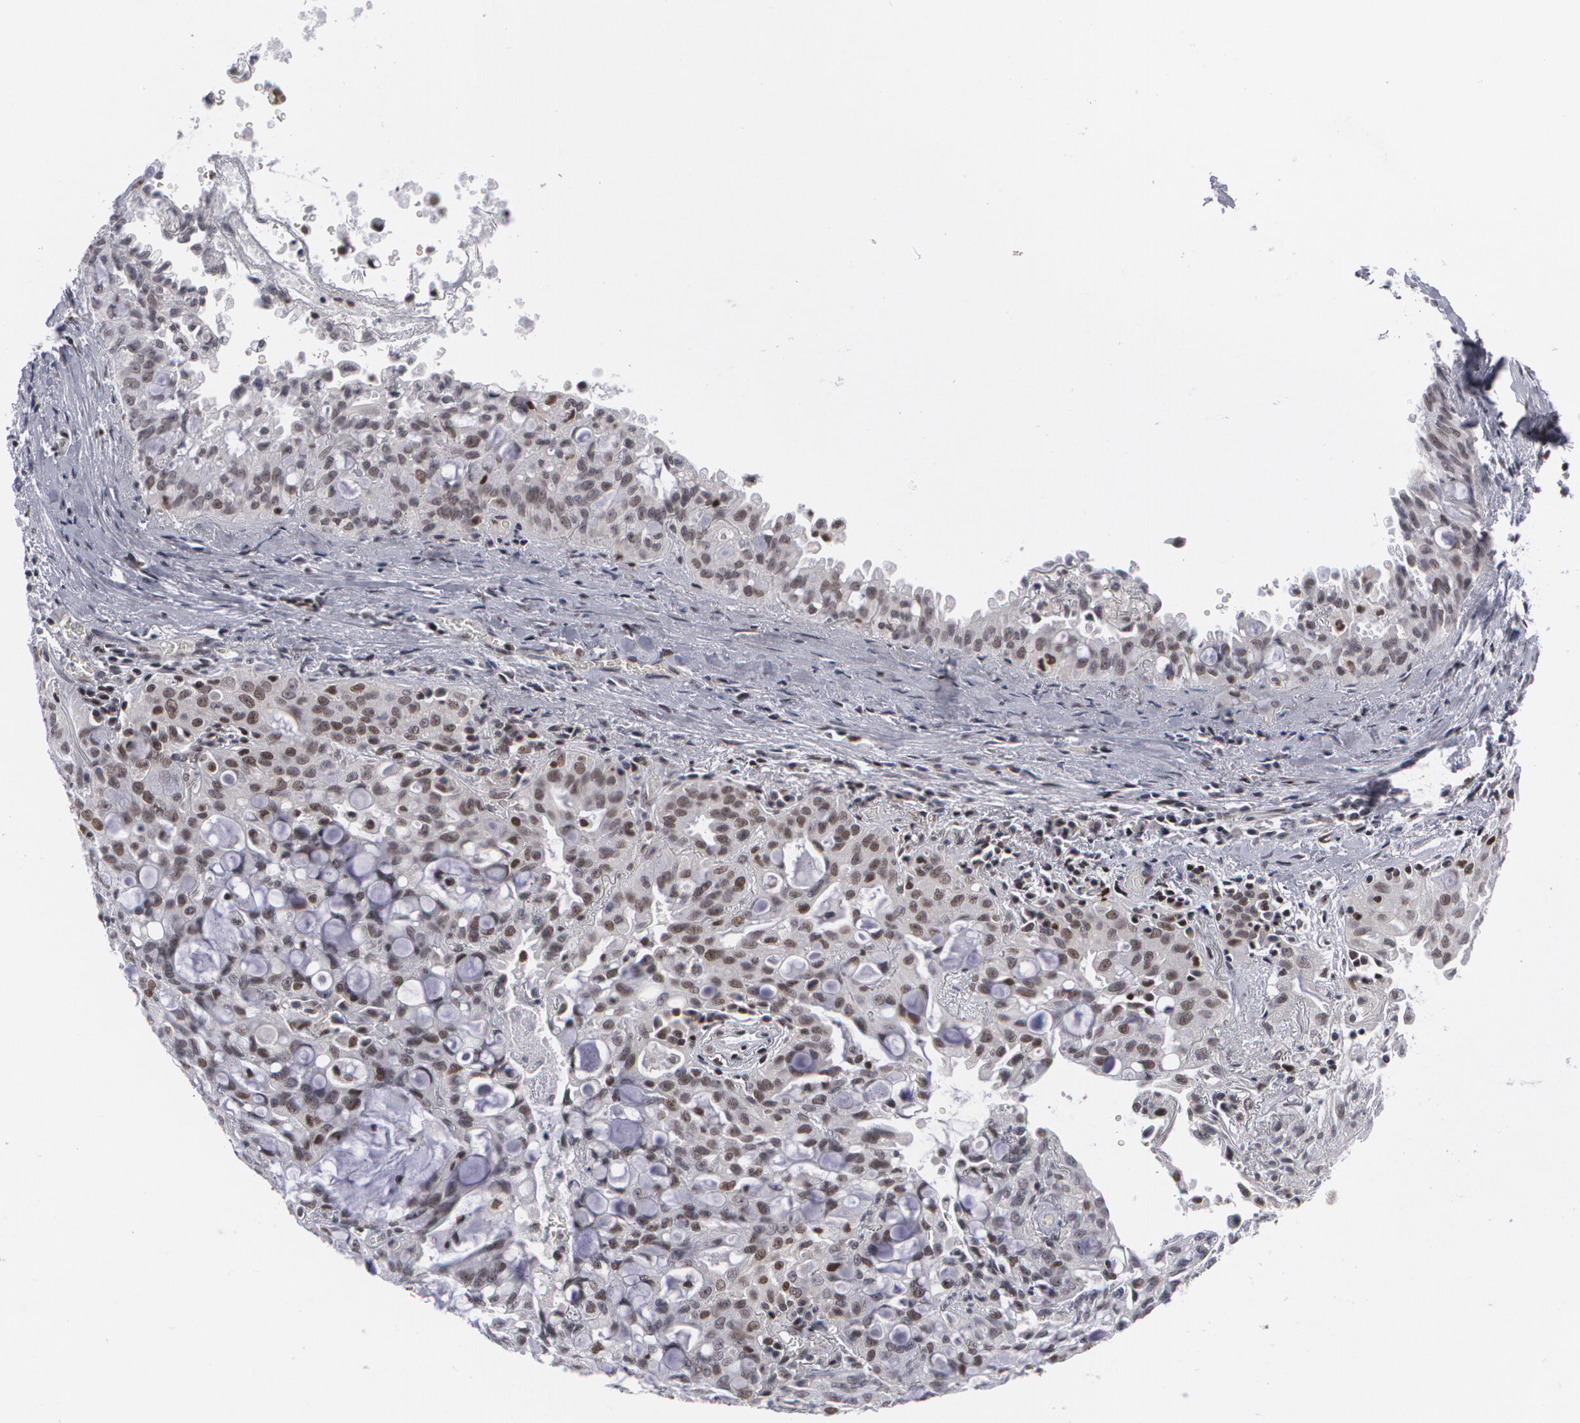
{"staining": {"intensity": "weak", "quantity": "25%-75%", "location": "nuclear"}, "tissue": "lung cancer", "cell_type": "Tumor cells", "image_type": "cancer", "snomed": [{"axis": "morphology", "description": "Adenocarcinoma, NOS"}, {"axis": "topography", "description": "Lung"}], "caption": "High-magnification brightfield microscopy of lung adenocarcinoma stained with DAB (3,3'-diaminobenzidine) (brown) and counterstained with hematoxylin (blue). tumor cells exhibit weak nuclear staining is seen in about25%-75% of cells. (Stains: DAB in brown, nuclei in blue, Microscopy: brightfield microscopy at high magnification).", "gene": "MCL1", "patient": {"sex": "female", "age": 44}}